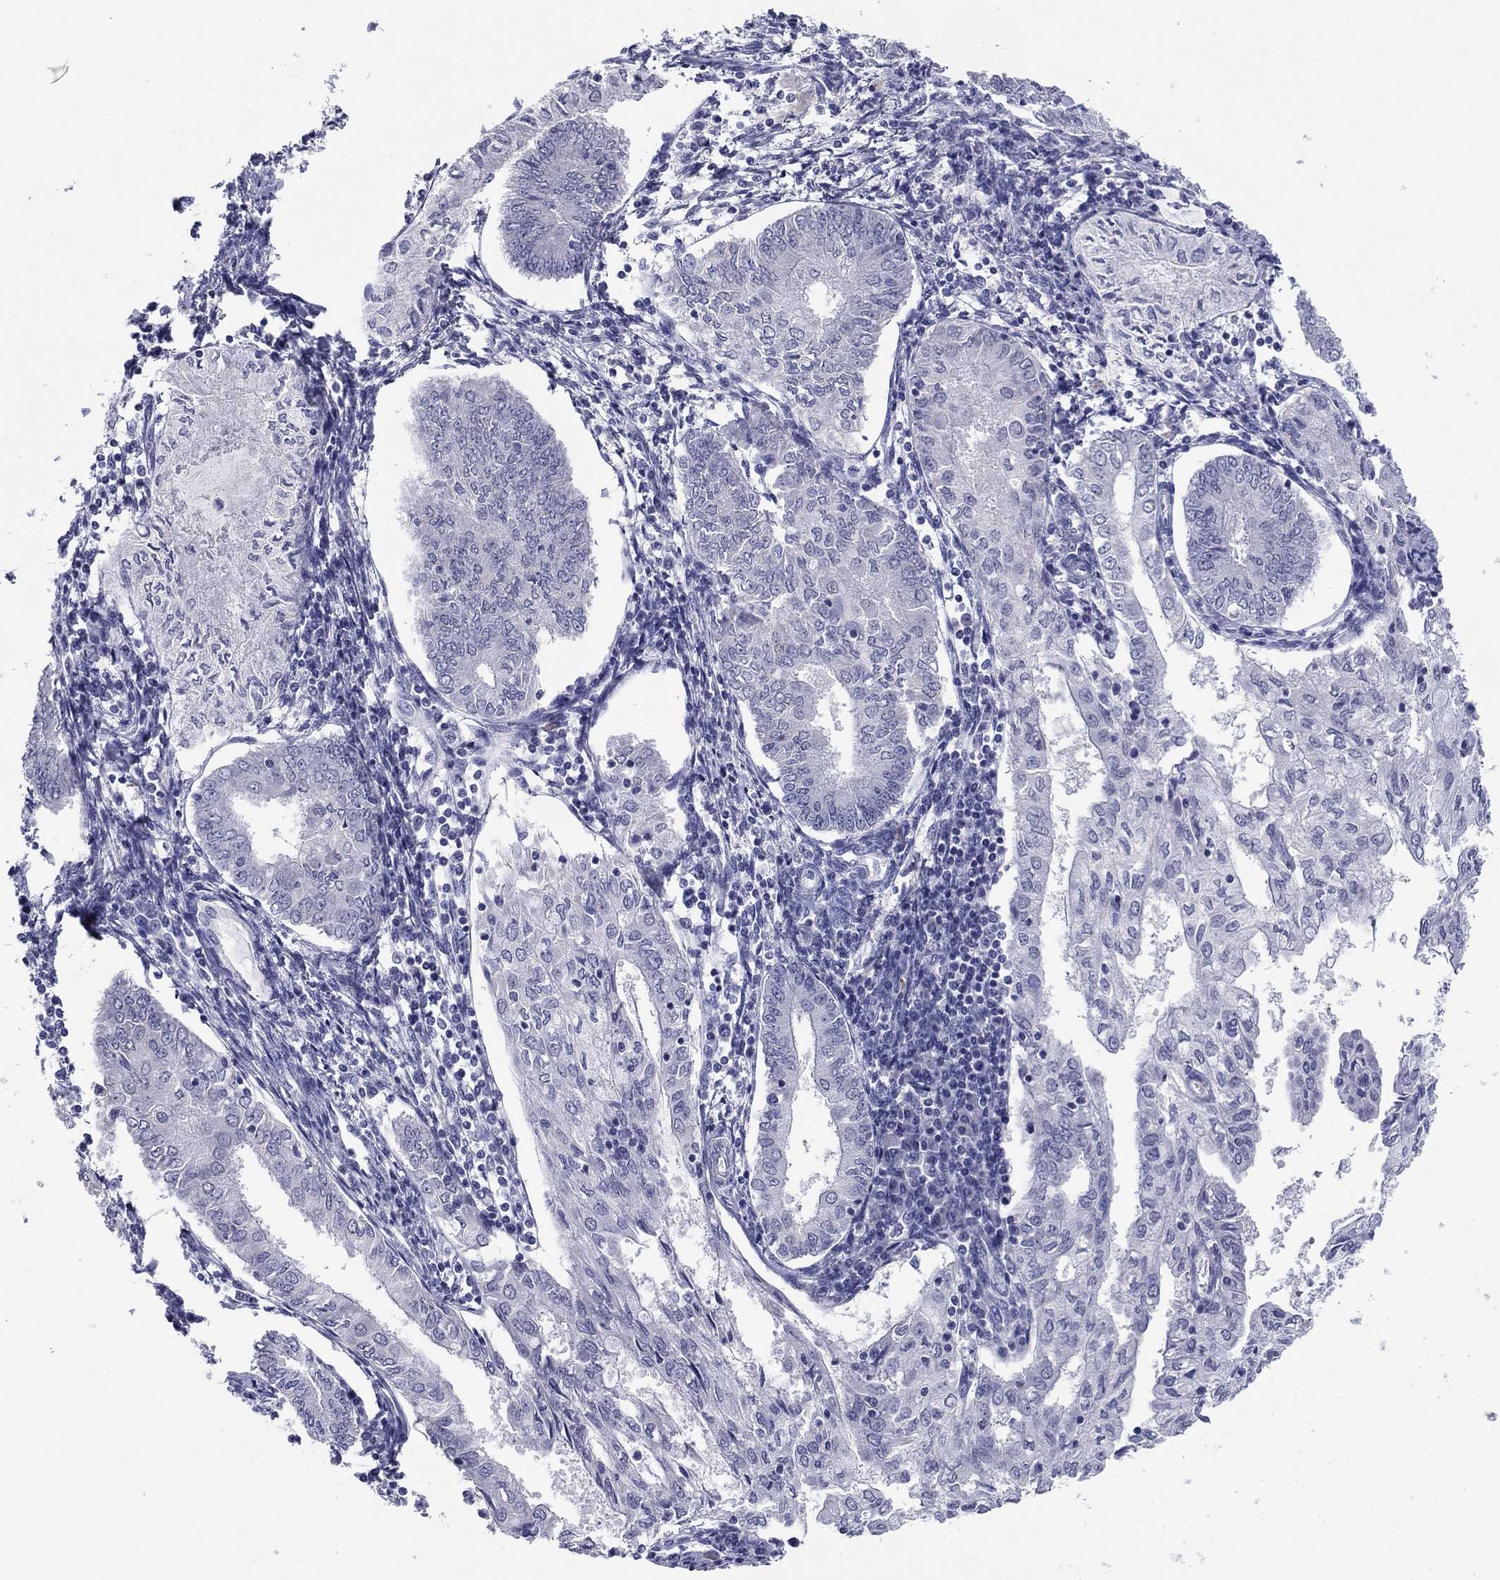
{"staining": {"intensity": "negative", "quantity": "none", "location": "none"}, "tissue": "endometrial cancer", "cell_type": "Tumor cells", "image_type": "cancer", "snomed": [{"axis": "morphology", "description": "Adenocarcinoma, NOS"}, {"axis": "topography", "description": "Endometrium"}], "caption": "Immunohistochemistry histopathology image of neoplastic tissue: human adenocarcinoma (endometrial) stained with DAB (3,3'-diaminobenzidine) shows no significant protein positivity in tumor cells.", "gene": "HAO1", "patient": {"sex": "female", "age": 68}}